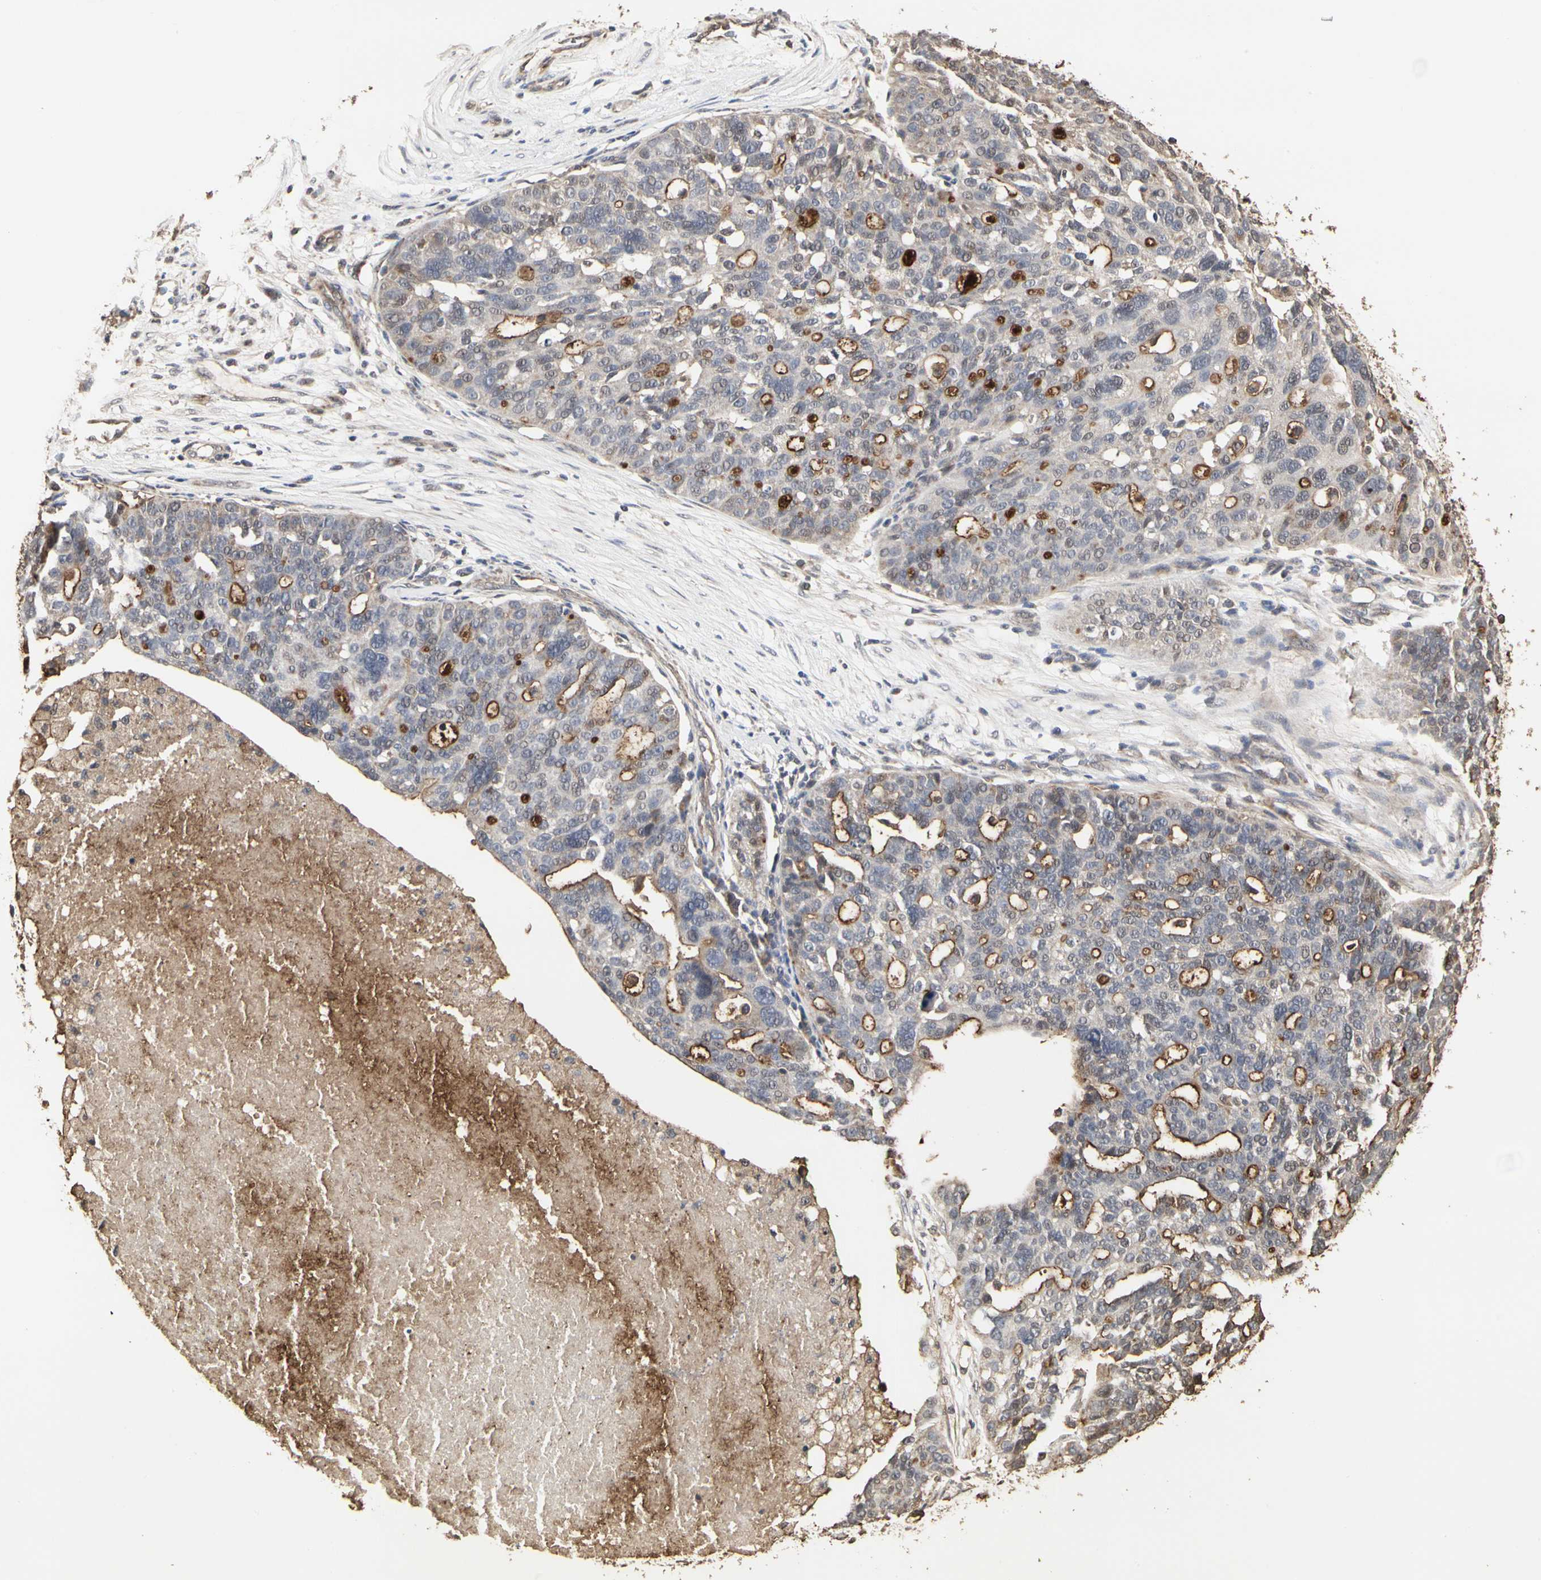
{"staining": {"intensity": "strong", "quantity": "25%-75%", "location": "cytoplasmic/membranous"}, "tissue": "ovarian cancer", "cell_type": "Tumor cells", "image_type": "cancer", "snomed": [{"axis": "morphology", "description": "Cystadenocarcinoma, serous, NOS"}, {"axis": "topography", "description": "Ovary"}], "caption": "DAB (3,3'-diaminobenzidine) immunohistochemical staining of ovarian cancer displays strong cytoplasmic/membranous protein expression in about 25%-75% of tumor cells. The protein is stained brown, and the nuclei are stained in blue (DAB IHC with brightfield microscopy, high magnification).", "gene": "TAOK1", "patient": {"sex": "female", "age": 59}}